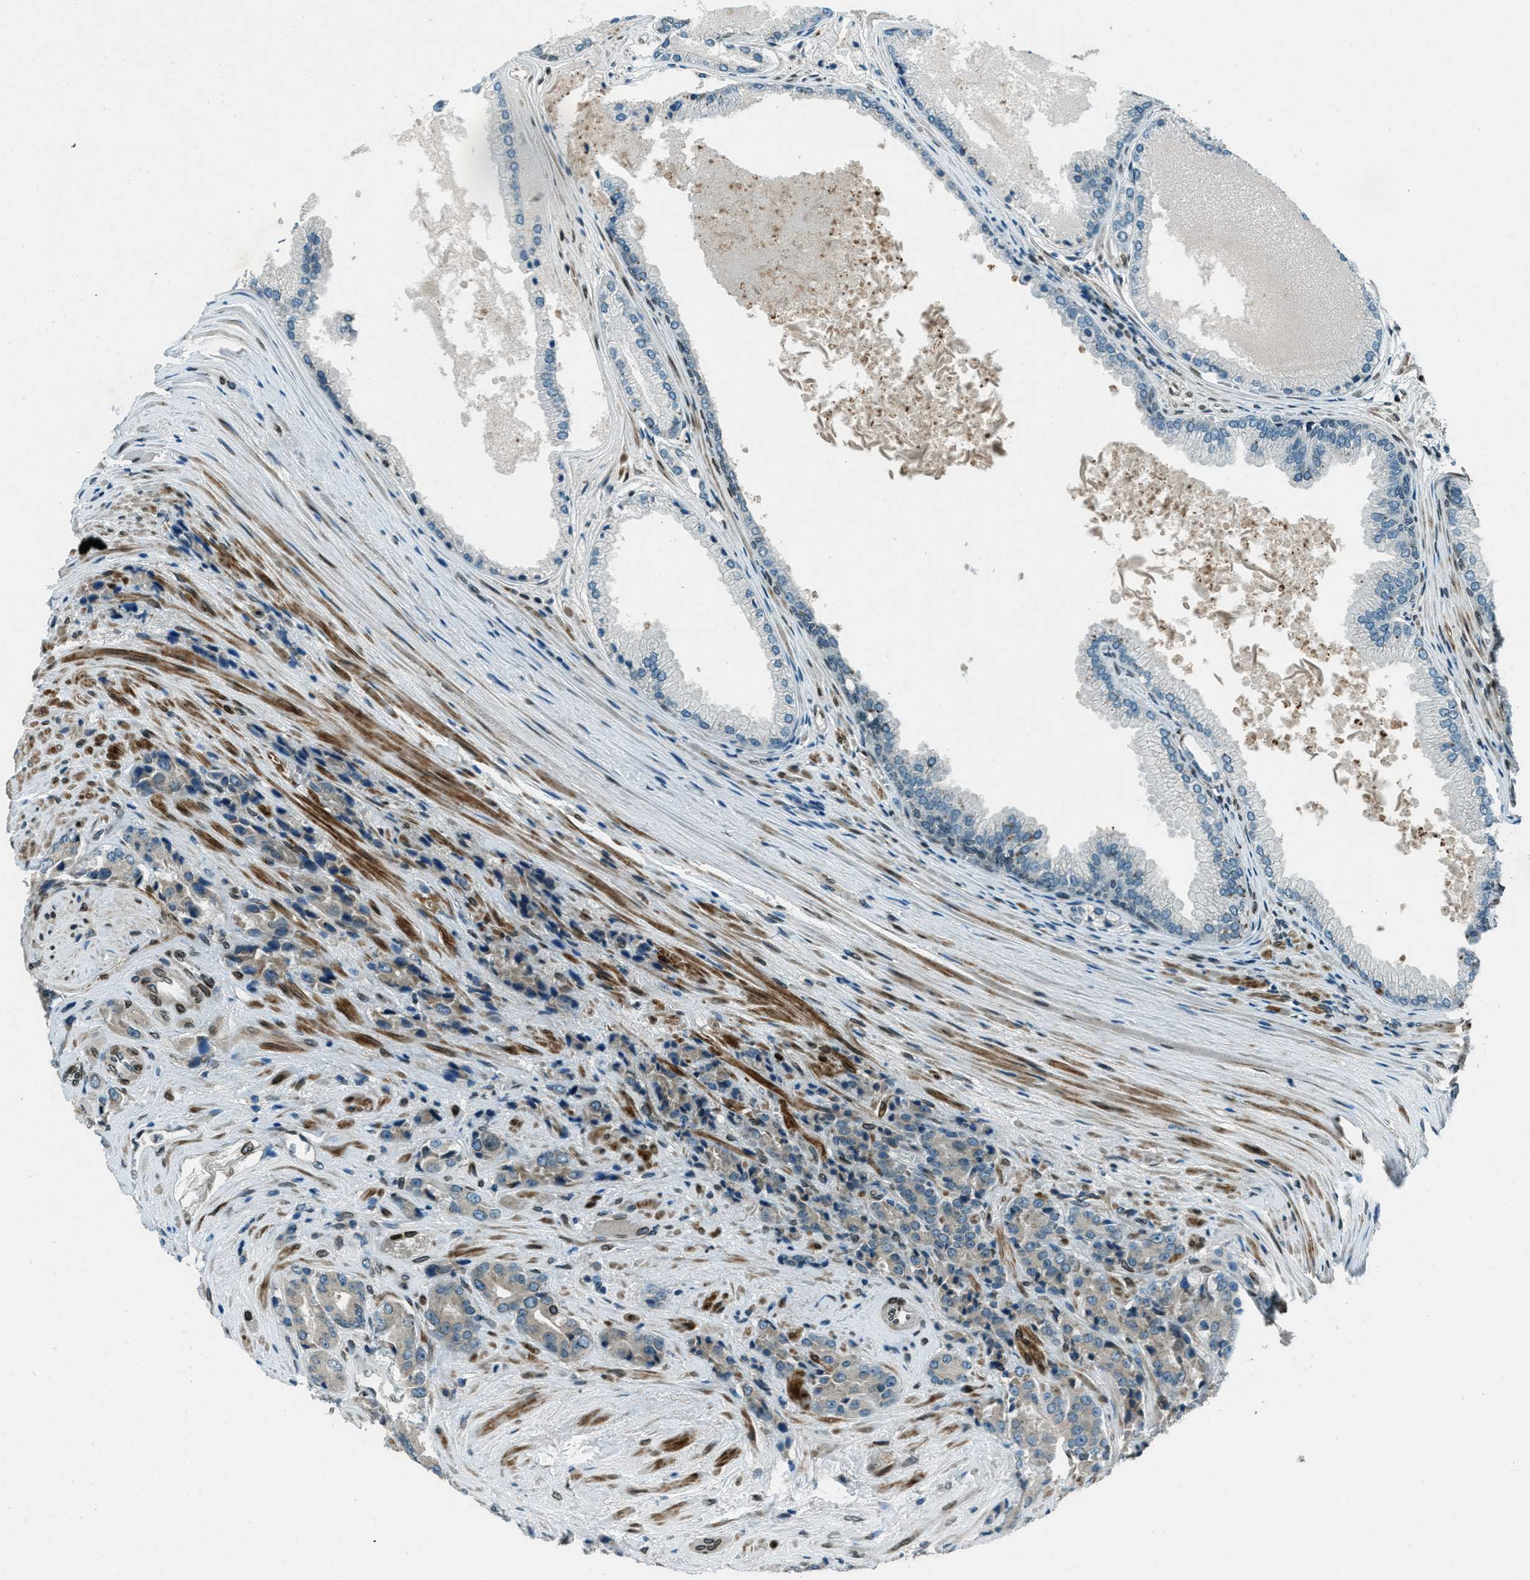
{"staining": {"intensity": "negative", "quantity": "none", "location": "none"}, "tissue": "prostate cancer", "cell_type": "Tumor cells", "image_type": "cancer", "snomed": [{"axis": "morphology", "description": "Adenocarcinoma, High grade"}, {"axis": "topography", "description": "Prostate"}], "caption": "The micrograph shows no significant staining in tumor cells of prostate adenocarcinoma (high-grade).", "gene": "LEMD2", "patient": {"sex": "male", "age": 71}}